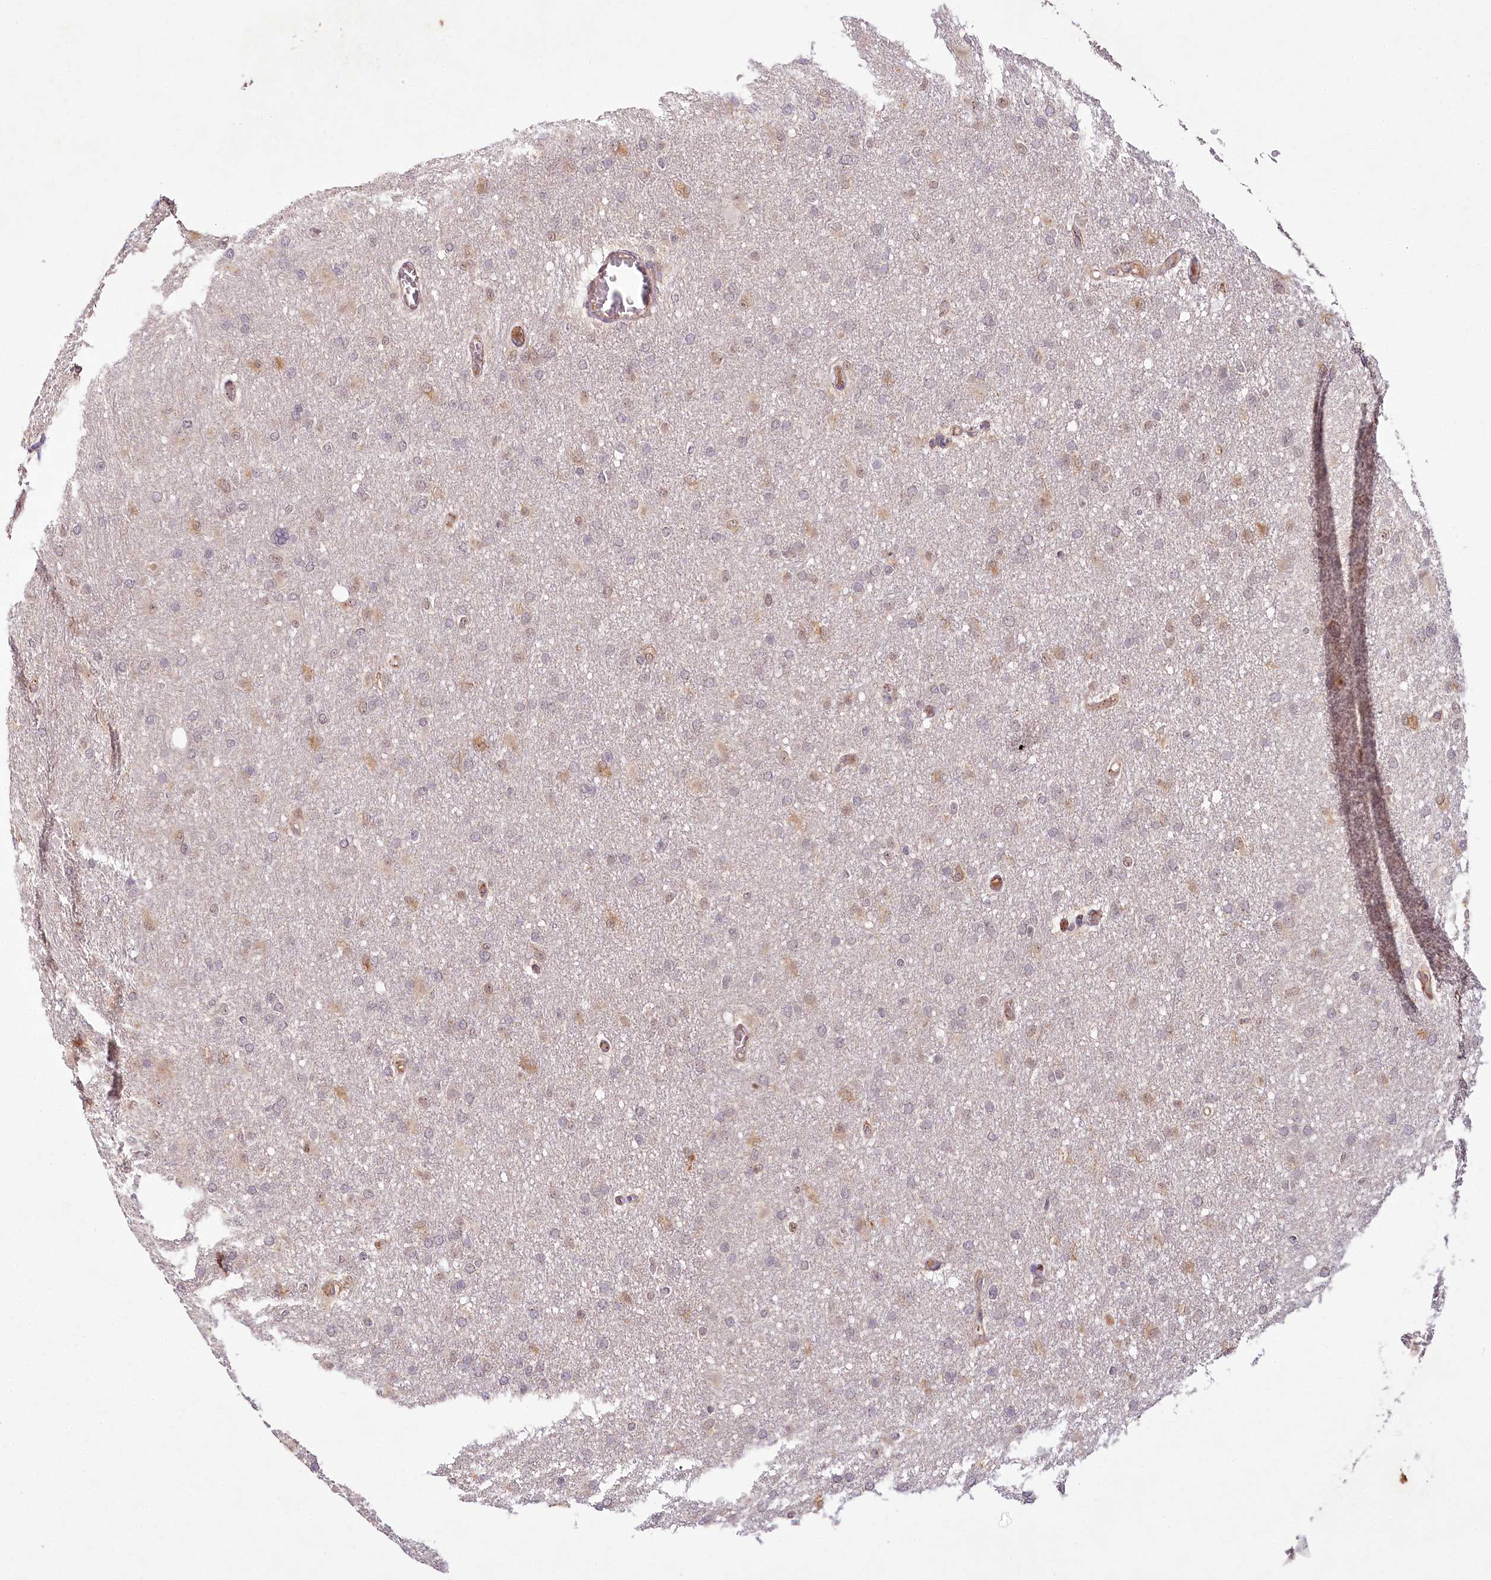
{"staining": {"intensity": "weak", "quantity": "25%-75%", "location": "nuclear"}, "tissue": "glioma", "cell_type": "Tumor cells", "image_type": "cancer", "snomed": [{"axis": "morphology", "description": "Glioma, malignant, High grade"}, {"axis": "topography", "description": "Cerebral cortex"}], "caption": "High-magnification brightfield microscopy of high-grade glioma (malignant) stained with DAB (3,3'-diaminobenzidine) (brown) and counterstained with hematoxylin (blue). tumor cells exhibit weak nuclear expression is appreciated in approximately25%-75% of cells.", "gene": "ALKBH8", "patient": {"sex": "female", "age": 36}}